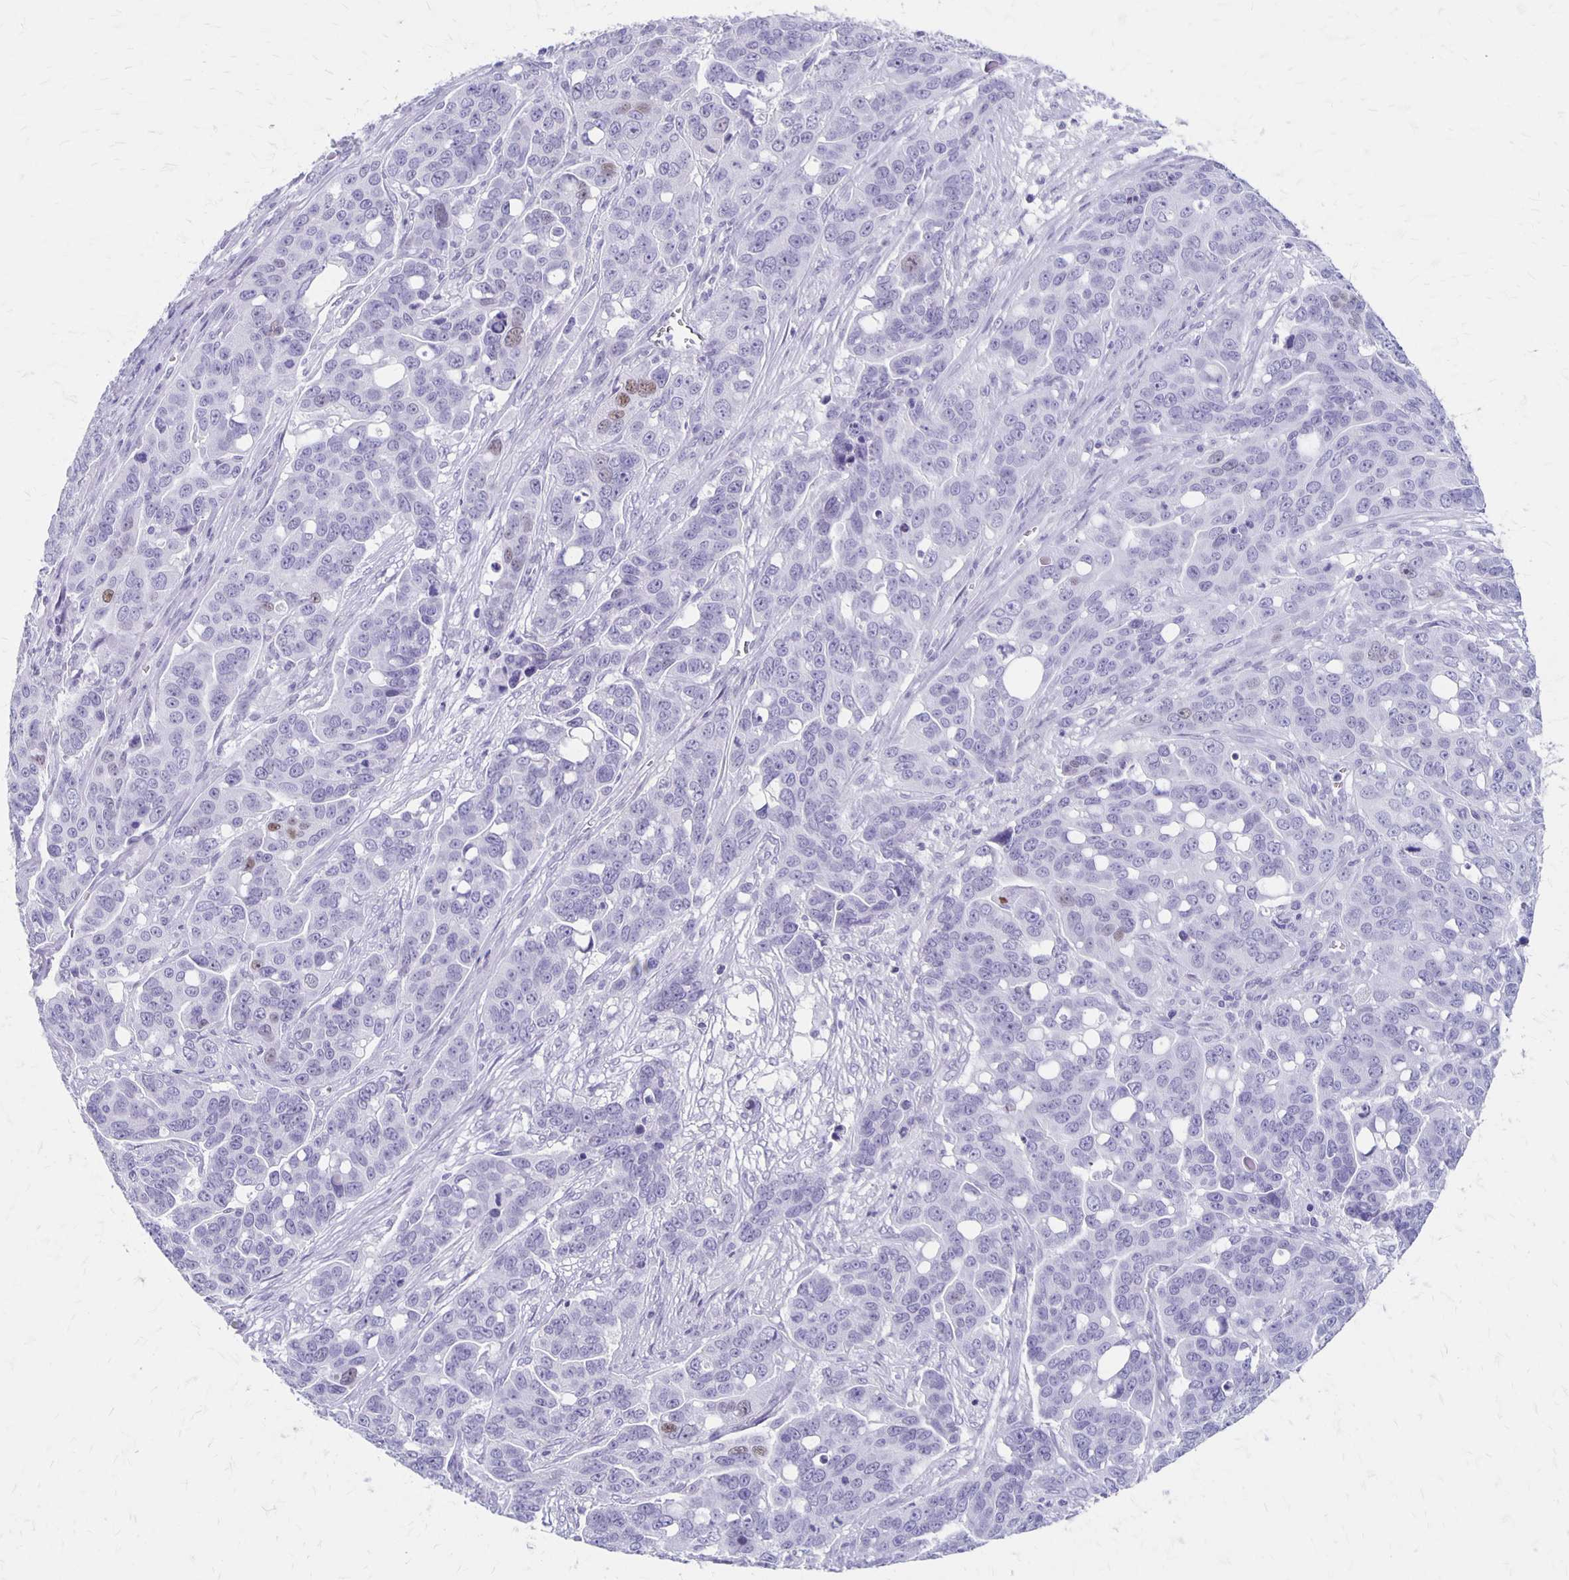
{"staining": {"intensity": "negative", "quantity": "none", "location": "none"}, "tissue": "ovarian cancer", "cell_type": "Tumor cells", "image_type": "cancer", "snomed": [{"axis": "morphology", "description": "Carcinoma, endometroid"}, {"axis": "topography", "description": "Ovary"}], "caption": "High magnification brightfield microscopy of ovarian cancer stained with DAB (brown) and counterstained with hematoxylin (blue): tumor cells show no significant positivity.", "gene": "MAGEC2", "patient": {"sex": "female", "age": 78}}